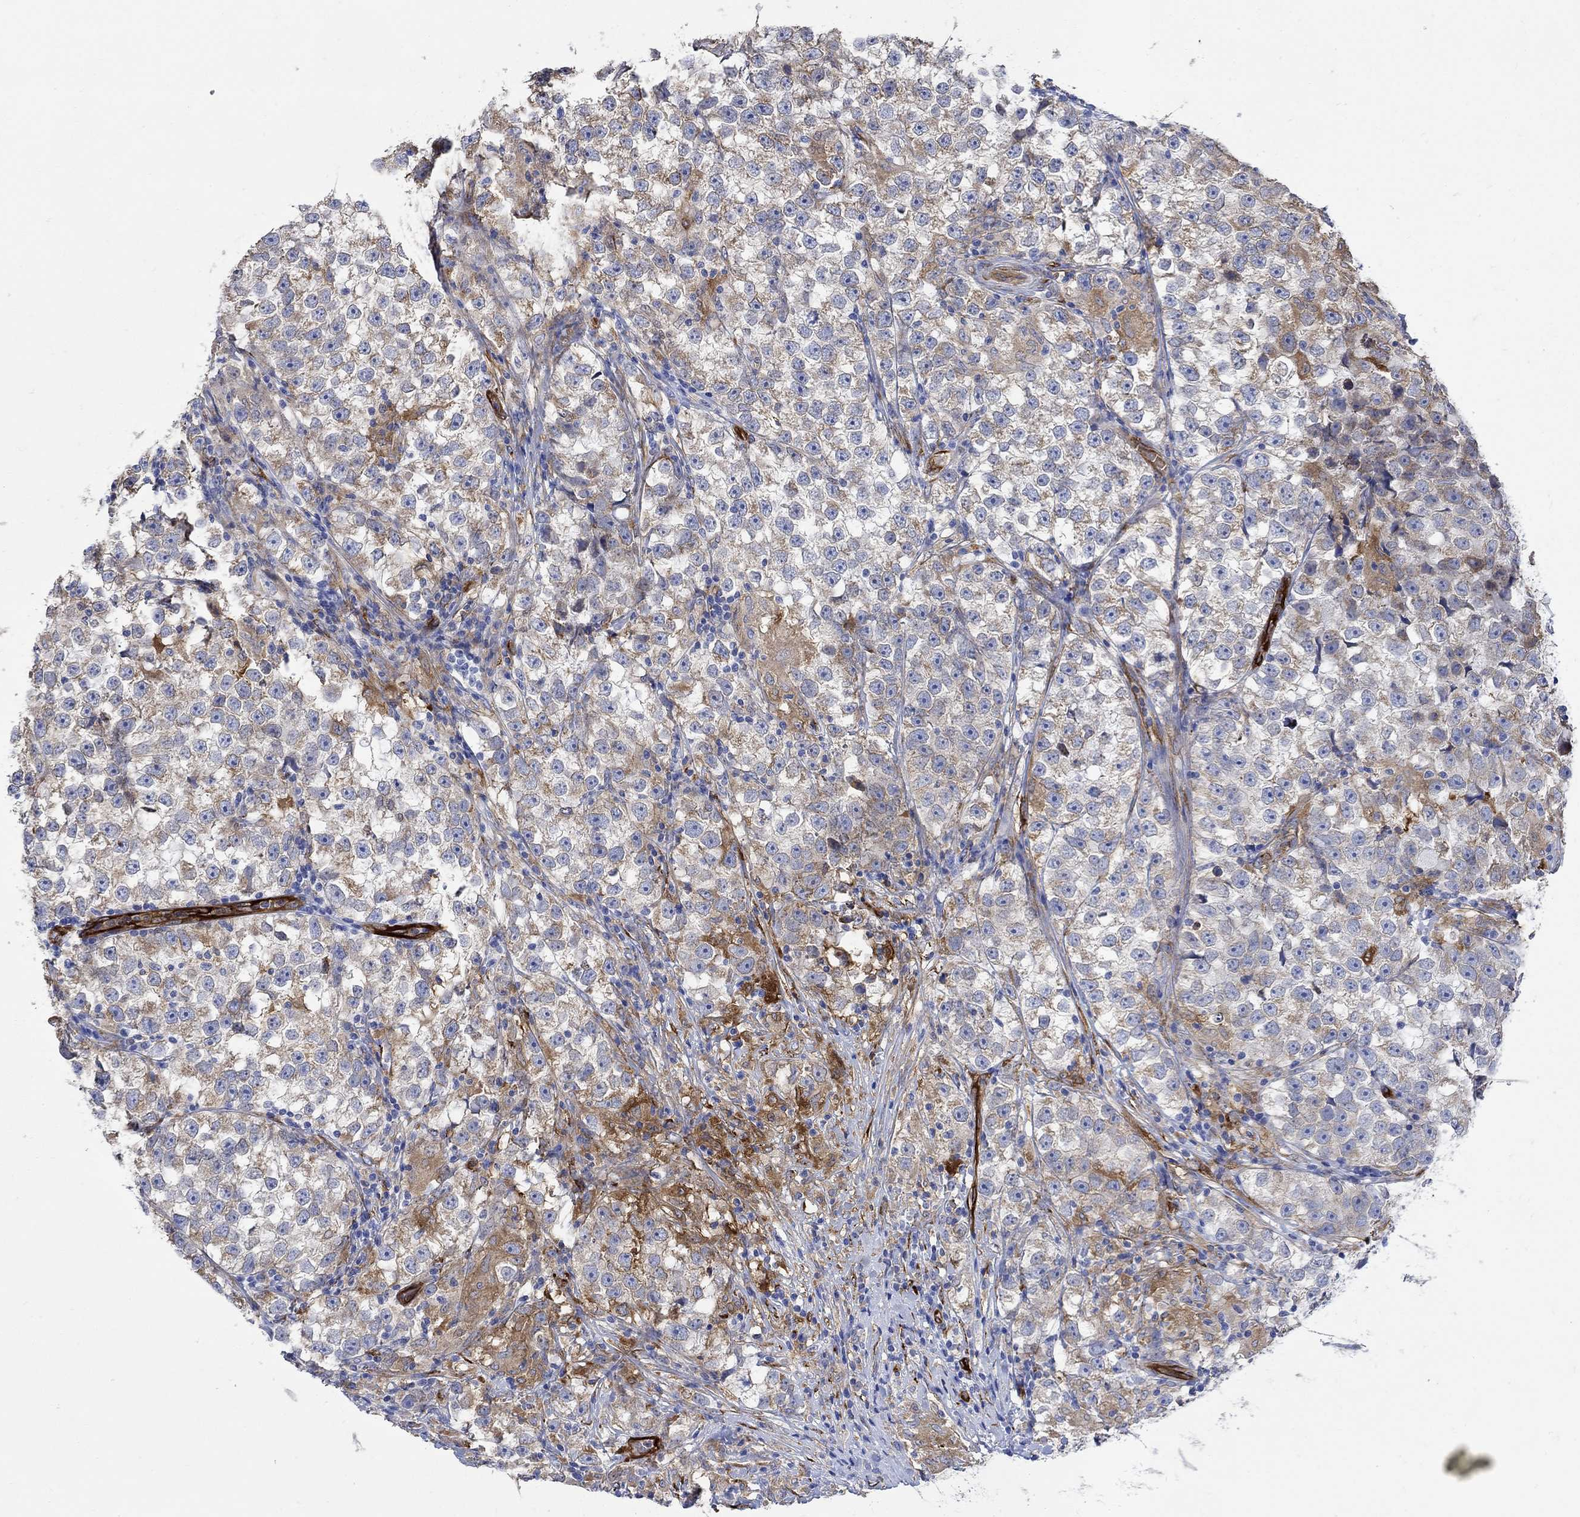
{"staining": {"intensity": "moderate", "quantity": "25%-75%", "location": "cytoplasmic/membranous"}, "tissue": "testis cancer", "cell_type": "Tumor cells", "image_type": "cancer", "snomed": [{"axis": "morphology", "description": "Seminoma, NOS"}, {"axis": "topography", "description": "Testis"}], "caption": "Protein expression by immunohistochemistry (IHC) exhibits moderate cytoplasmic/membranous positivity in approximately 25%-75% of tumor cells in seminoma (testis).", "gene": "TGM2", "patient": {"sex": "male", "age": 46}}